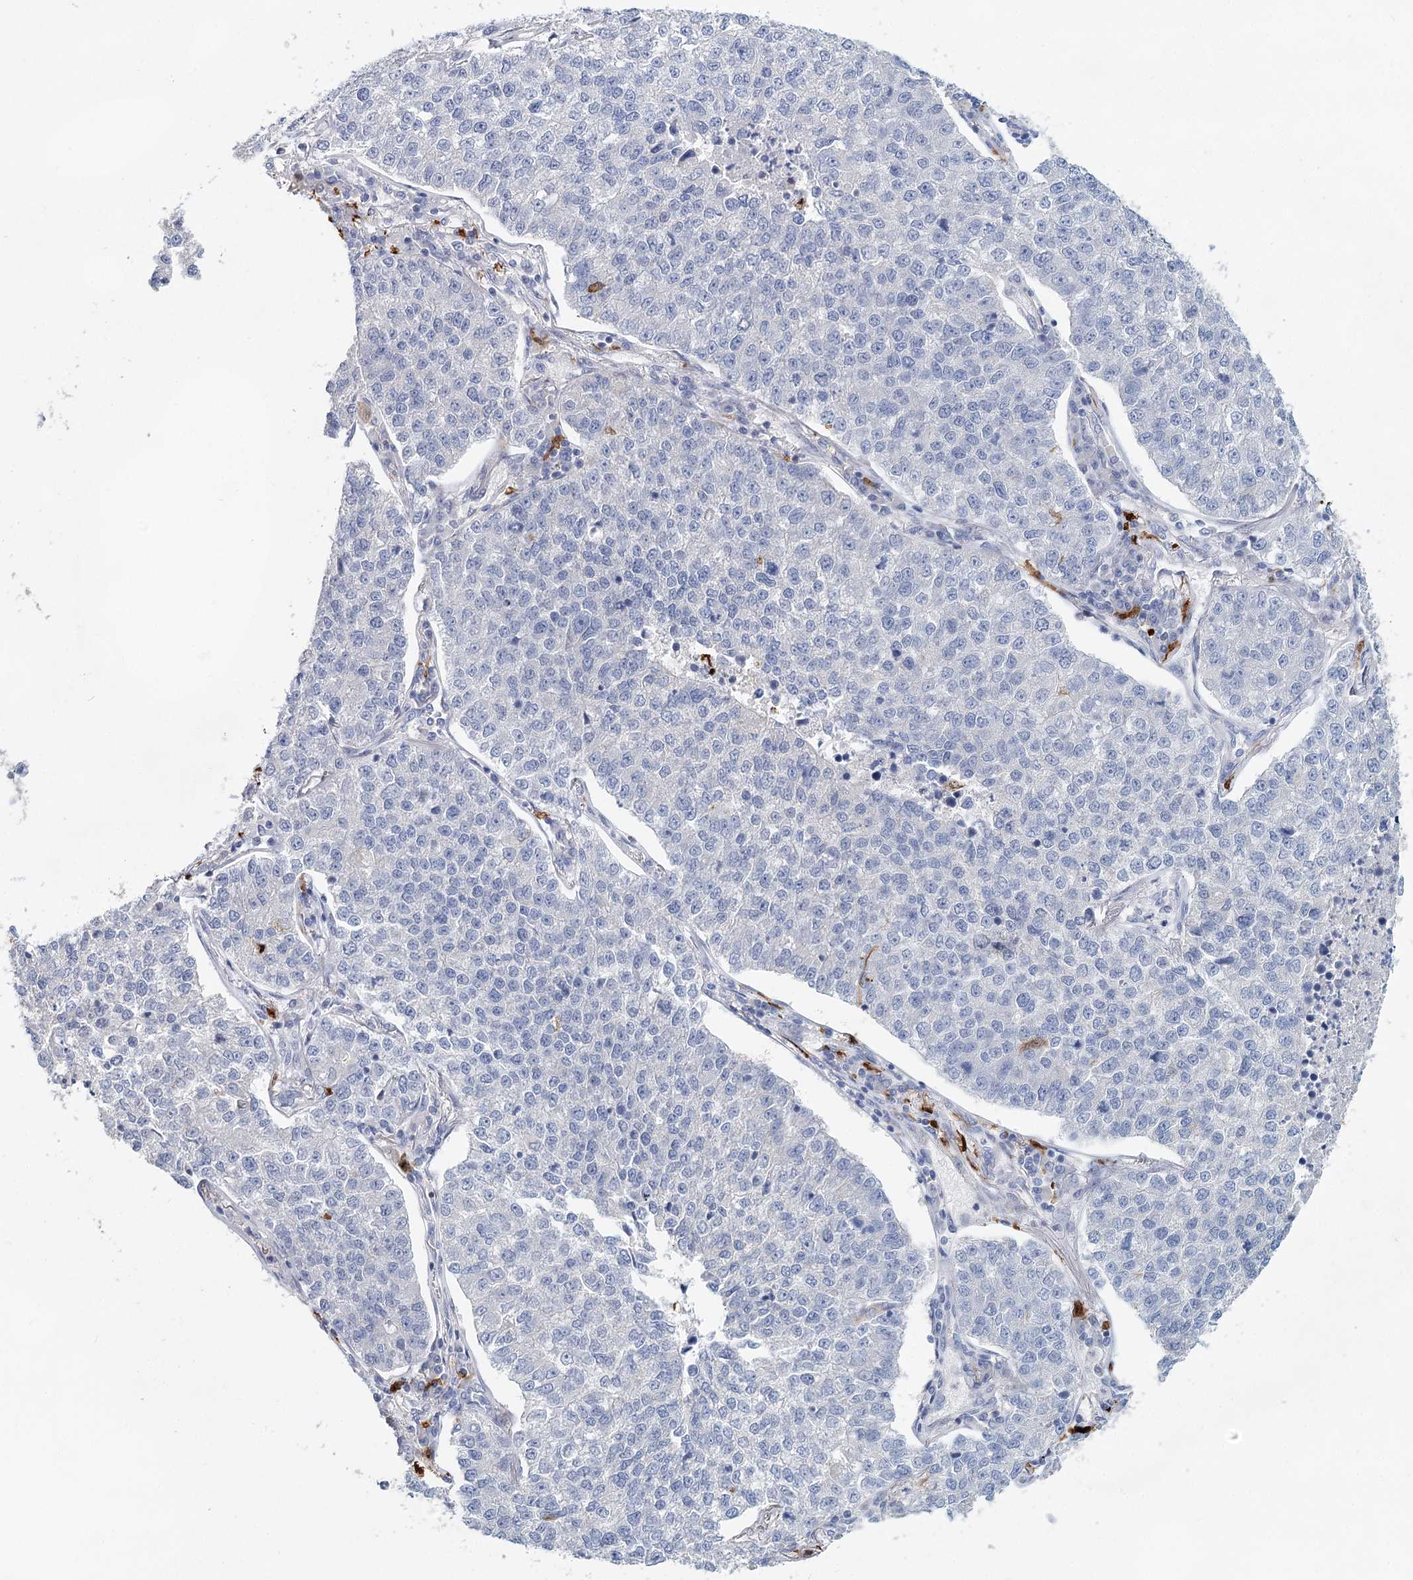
{"staining": {"intensity": "negative", "quantity": "none", "location": "none"}, "tissue": "lung cancer", "cell_type": "Tumor cells", "image_type": "cancer", "snomed": [{"axis": "morphology", "description": "Adenocarcinoma, NOS"}, {"axis": "topography", "description": "Lung"}], "caption": "Tumor cells show no significant protein staining in lung adenocarcinoma.", "gene": "SLC19A3", "patient": {"sex": "male", "age": 49}}